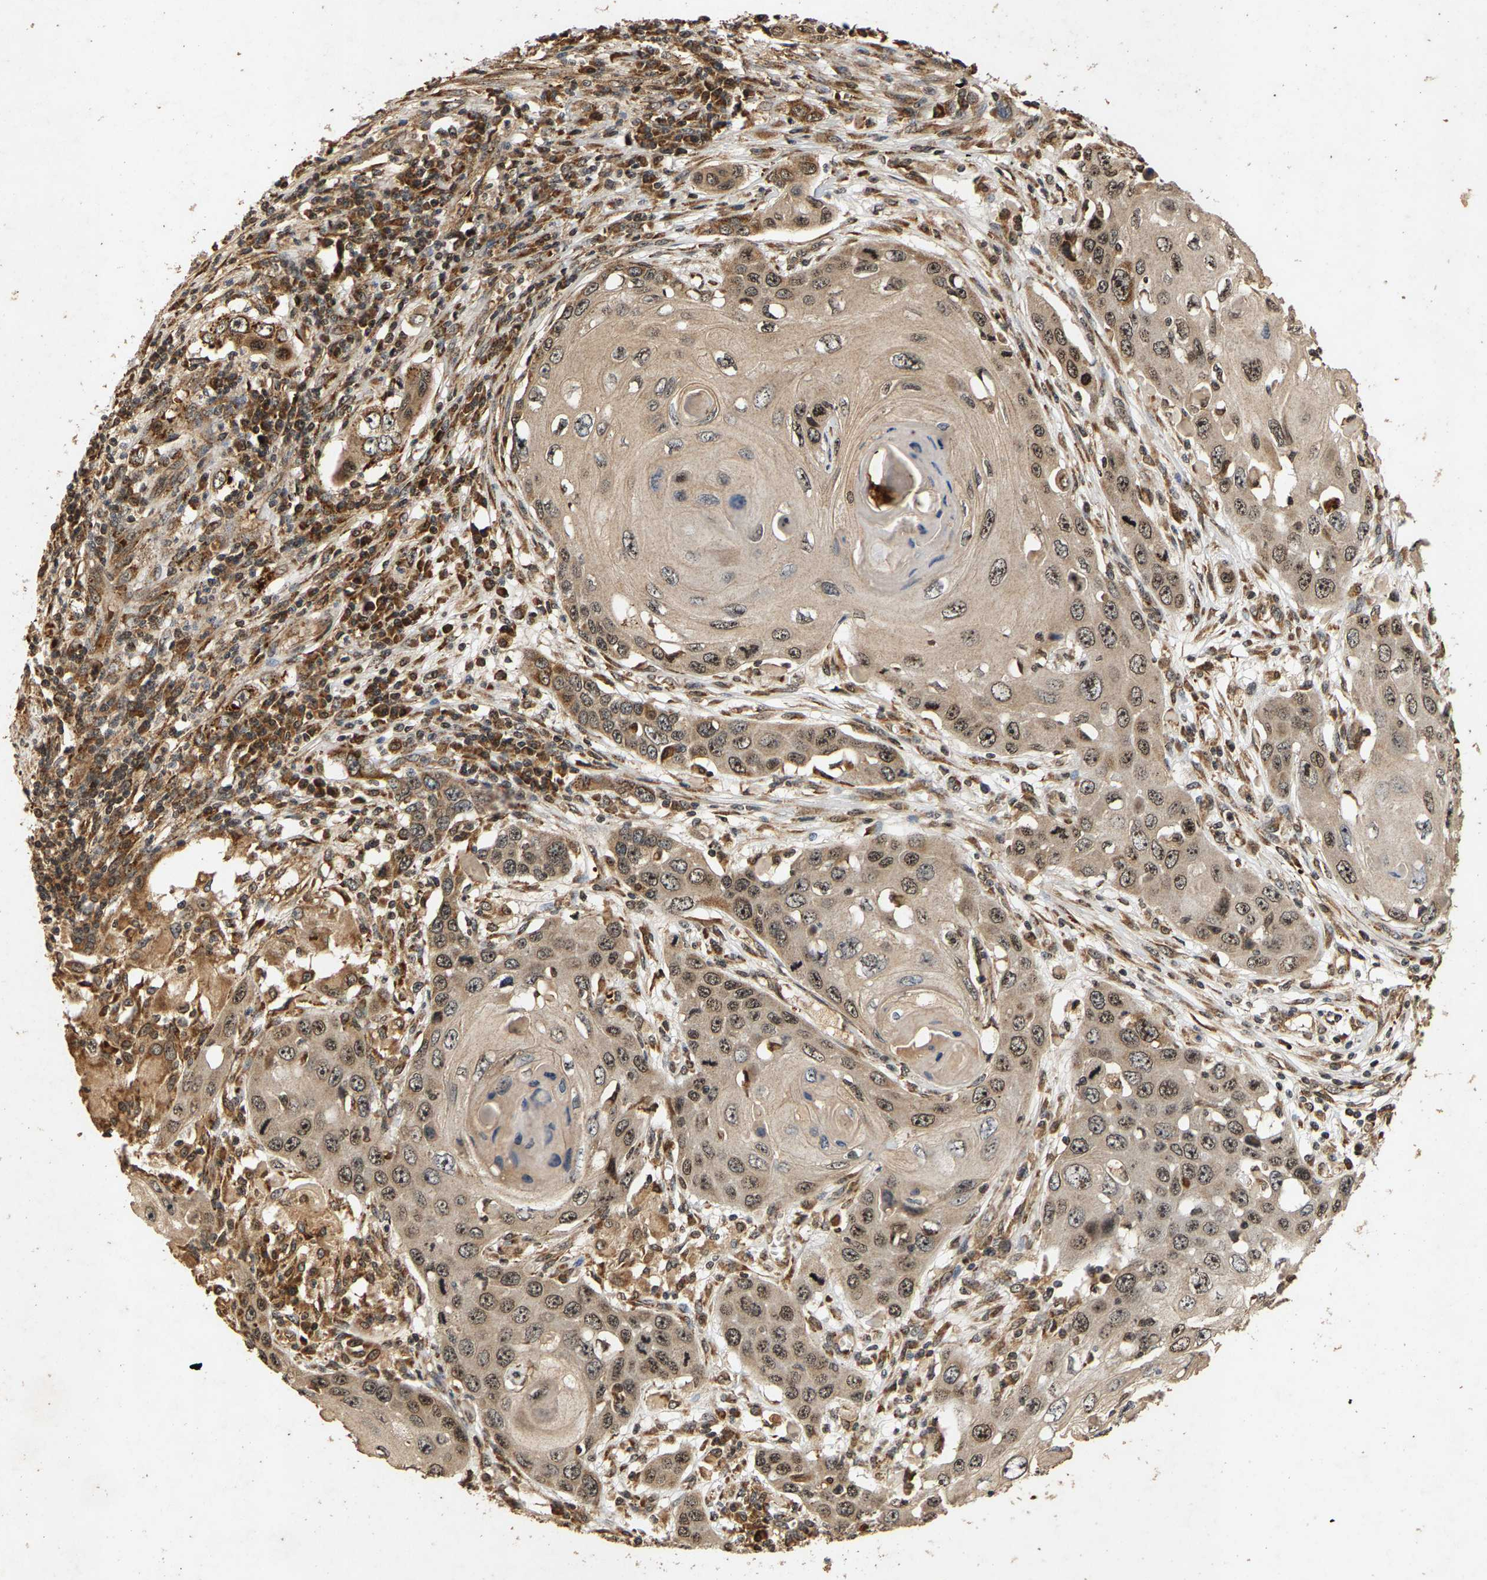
{"staining": {"intensity": "weak", "quantity": ">75%", "location": "cytoplasmic/membranous,nuclear"}, "tissue": "skin cancer", "cell_type": "Tumor cells", "image_type": "cancer", "snomed": [{"axis": "morphology", "description": "Squamous cell carcinoma, NOS"}, {"axis": "topography", "description": "Skin"}], "caption": "Immunohistochemistry (IHC) histopathology image of neoplastic tissue: skin cancer (squamous cell carcinoma) stained using immunohistochemistry (IHC) shows low levels of weak protein expression localized specifically in the cytoplasmic/membranous and nuclear of tumor cells, appearing as a cytoplasmic/membranous and nuclear brown color.", "gene": "CIDEC", "patient": {"sex": "male", "age": 55}}